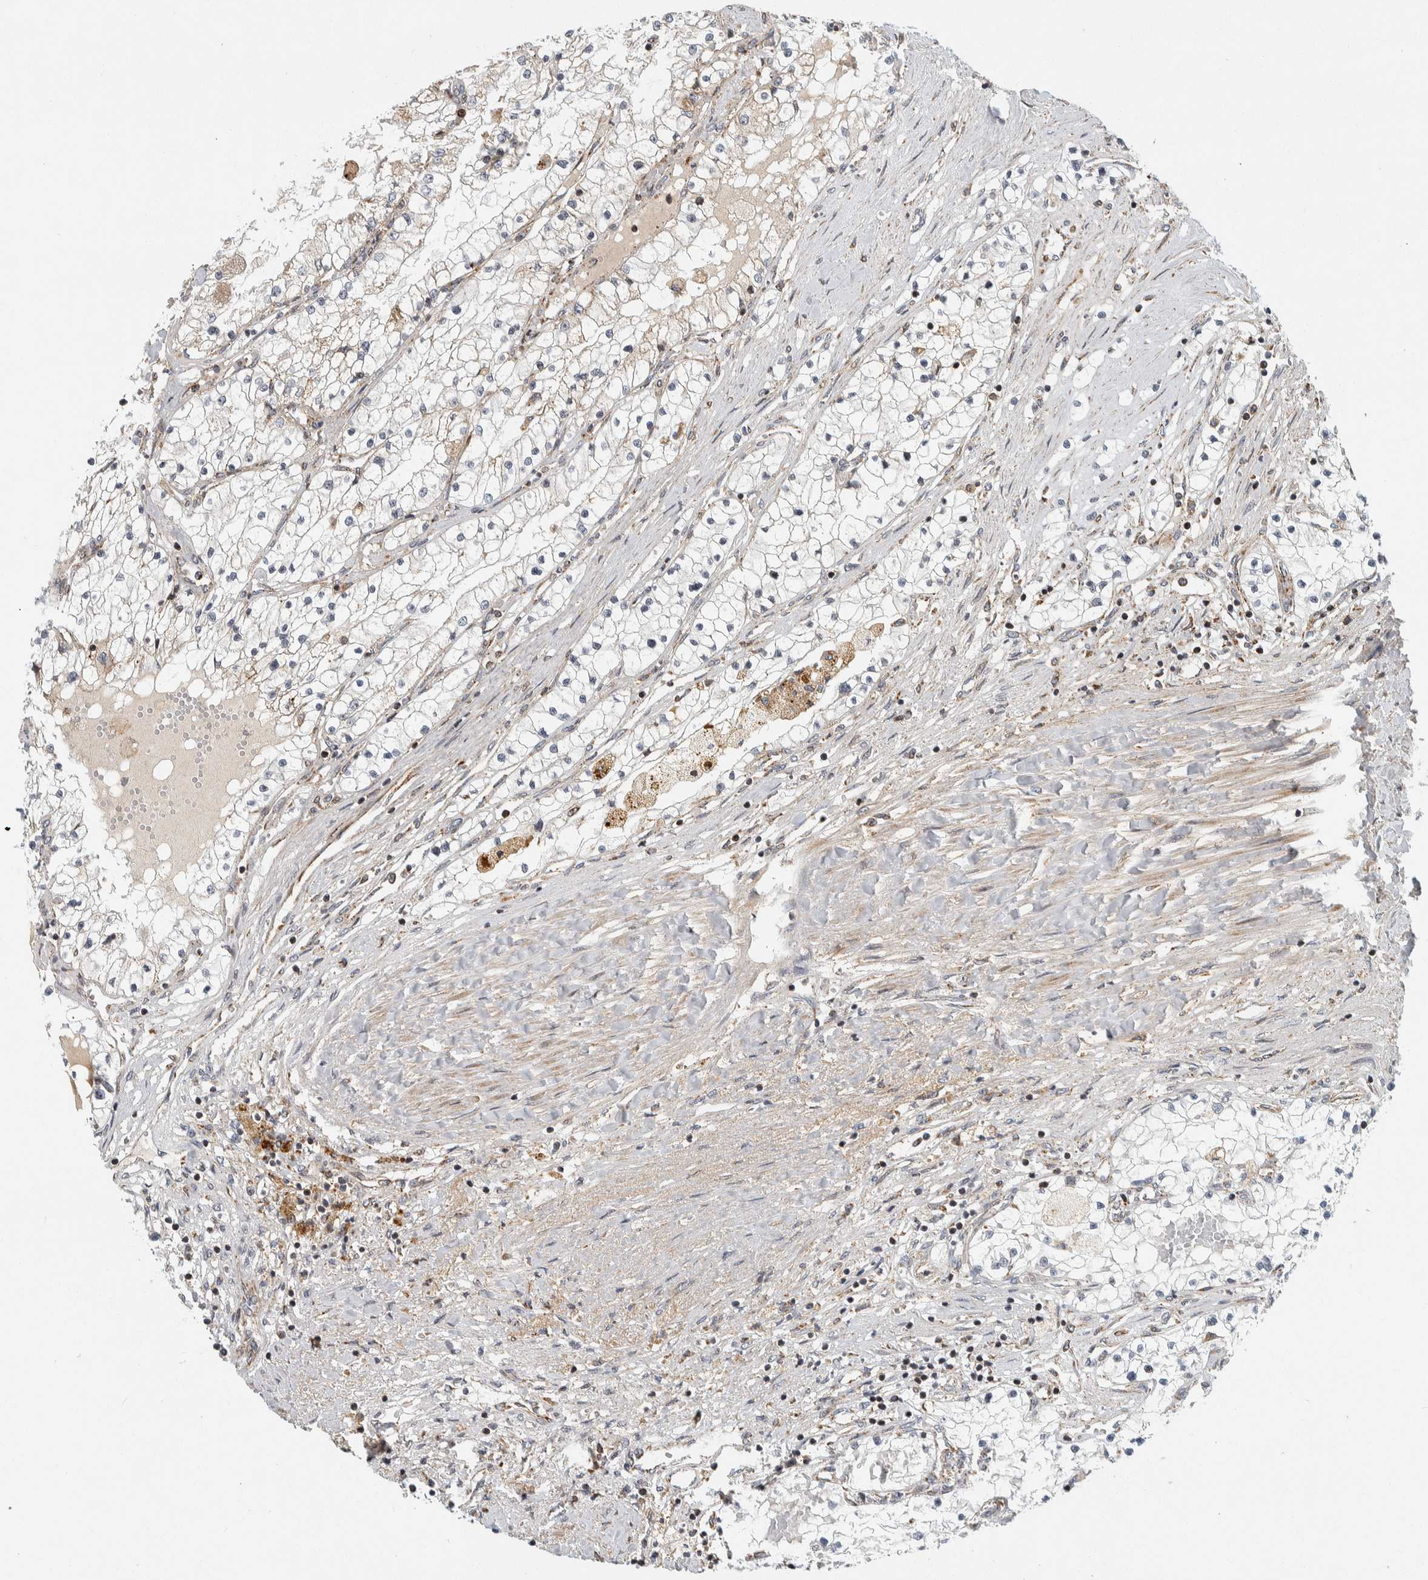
{"staining": {"intensity": "weak", "quantity": "<25%", "location": "cytoplasmic/membranous"}, "tissue": "renal cancer", "cell_type": "Tumor cells", "image_type": "cancer", "snomed": [{"axis": "morphology", "description": "Adenocarcinoma, NOS"}, {"axis": "topography", "description": "Kidney"}], "caption": "Adenocarcinoma (renal) was stained to show a protein in brown. There is no significant staining in tumor cells.", "gene": "AFP", "patient": {"sex": "male", "age": 68}}